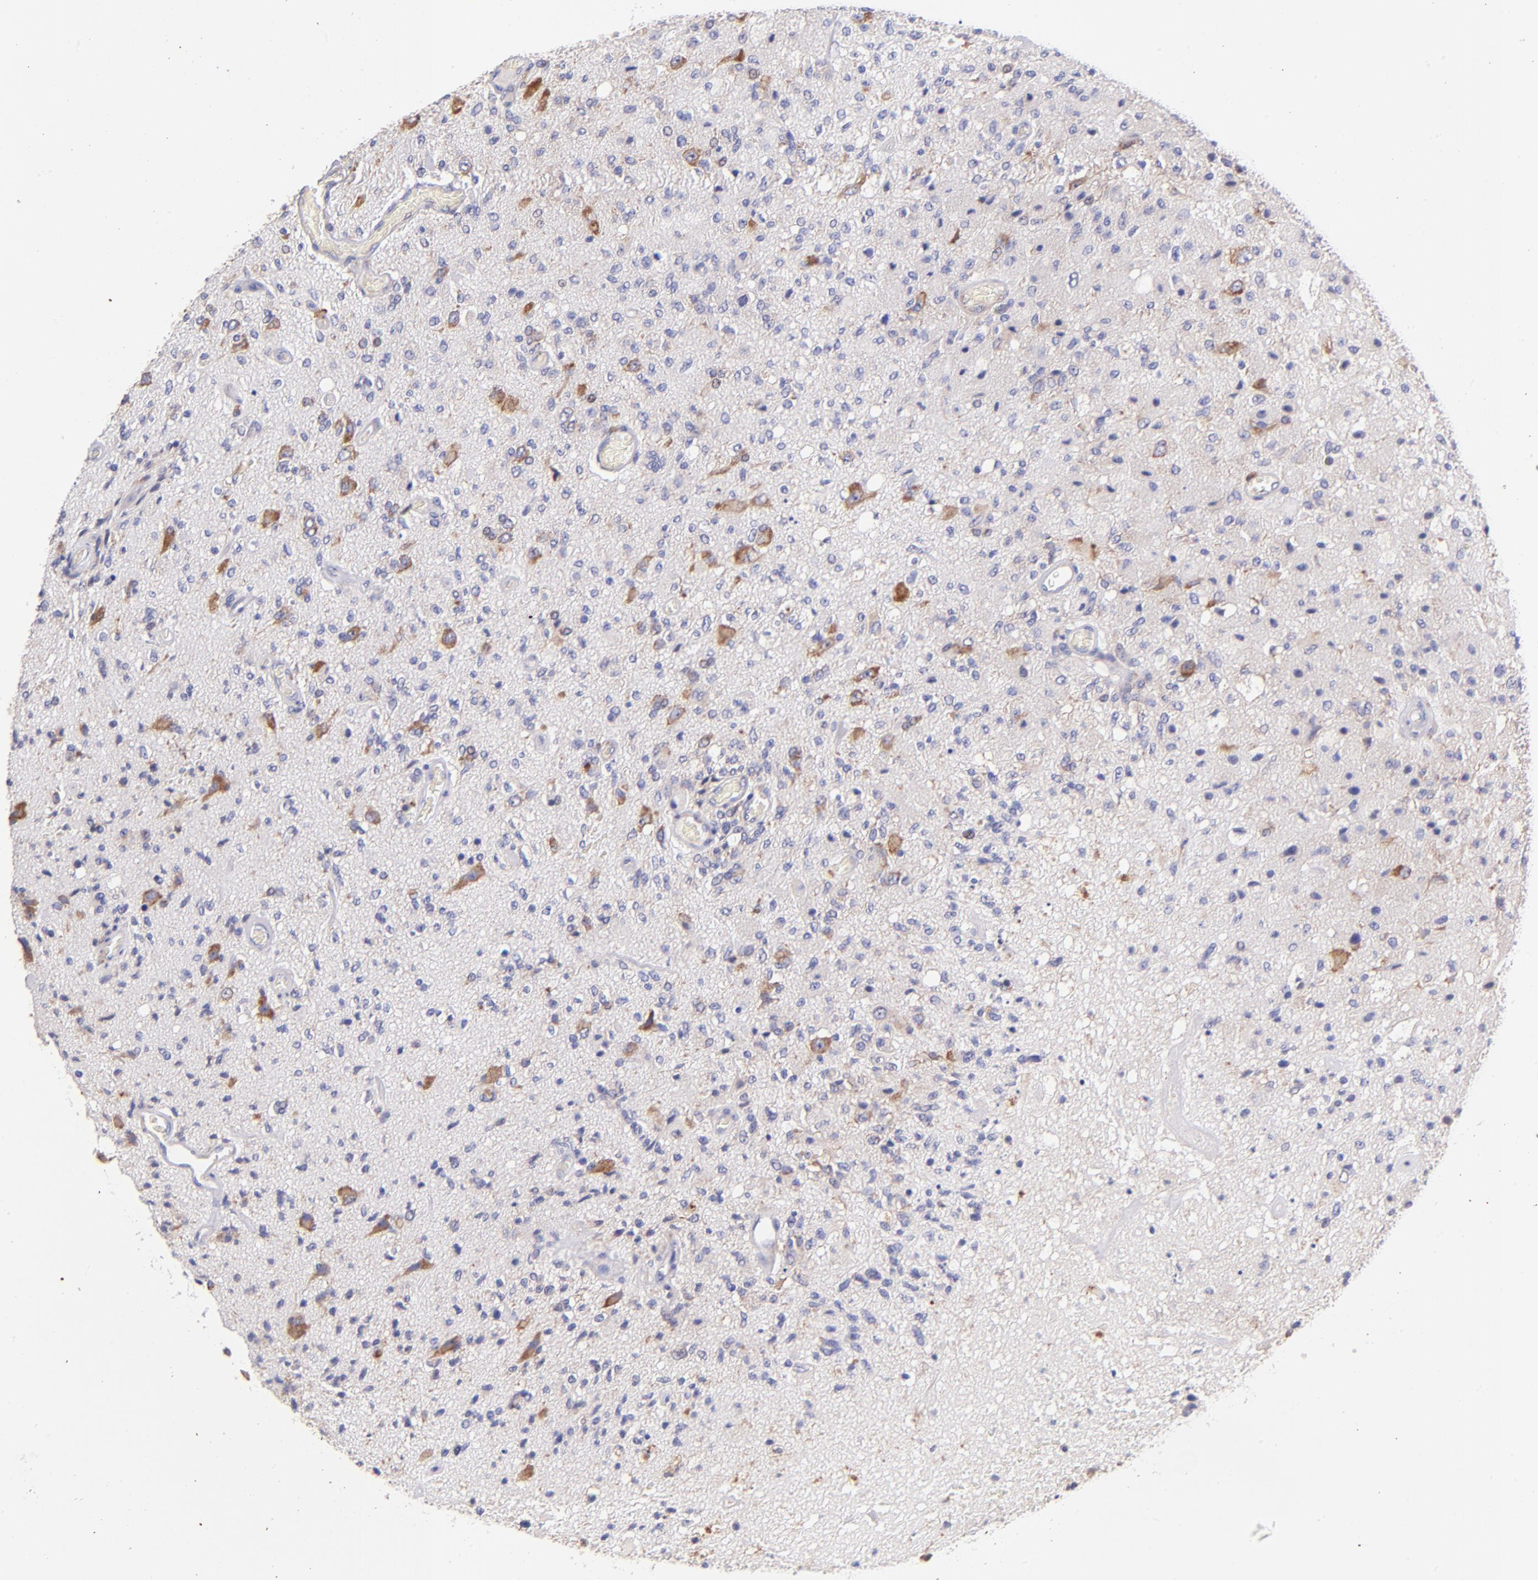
{"staining": {"intensity": "negative", "quantity": "none", "location": "none"}, "tissue": "glioma", "cell_type": "Tumor cells", "image_type": "cancer", "snomed": [{"axis": "morphology", "description": "Normal tissue, NOS"}, {"axis": "morphology", "description": "Glioma, malignant, High grade"}, {"axis": "topography", "description": "Cerebral cortex"}], "caption": "Immunohistochemistry (IHC) histopathology image of human glioma stained for a protein (brown), which shows no positivity in tumor cells.", "gene": "RPL11", "patient": {"sex": "male", "age": 77}}